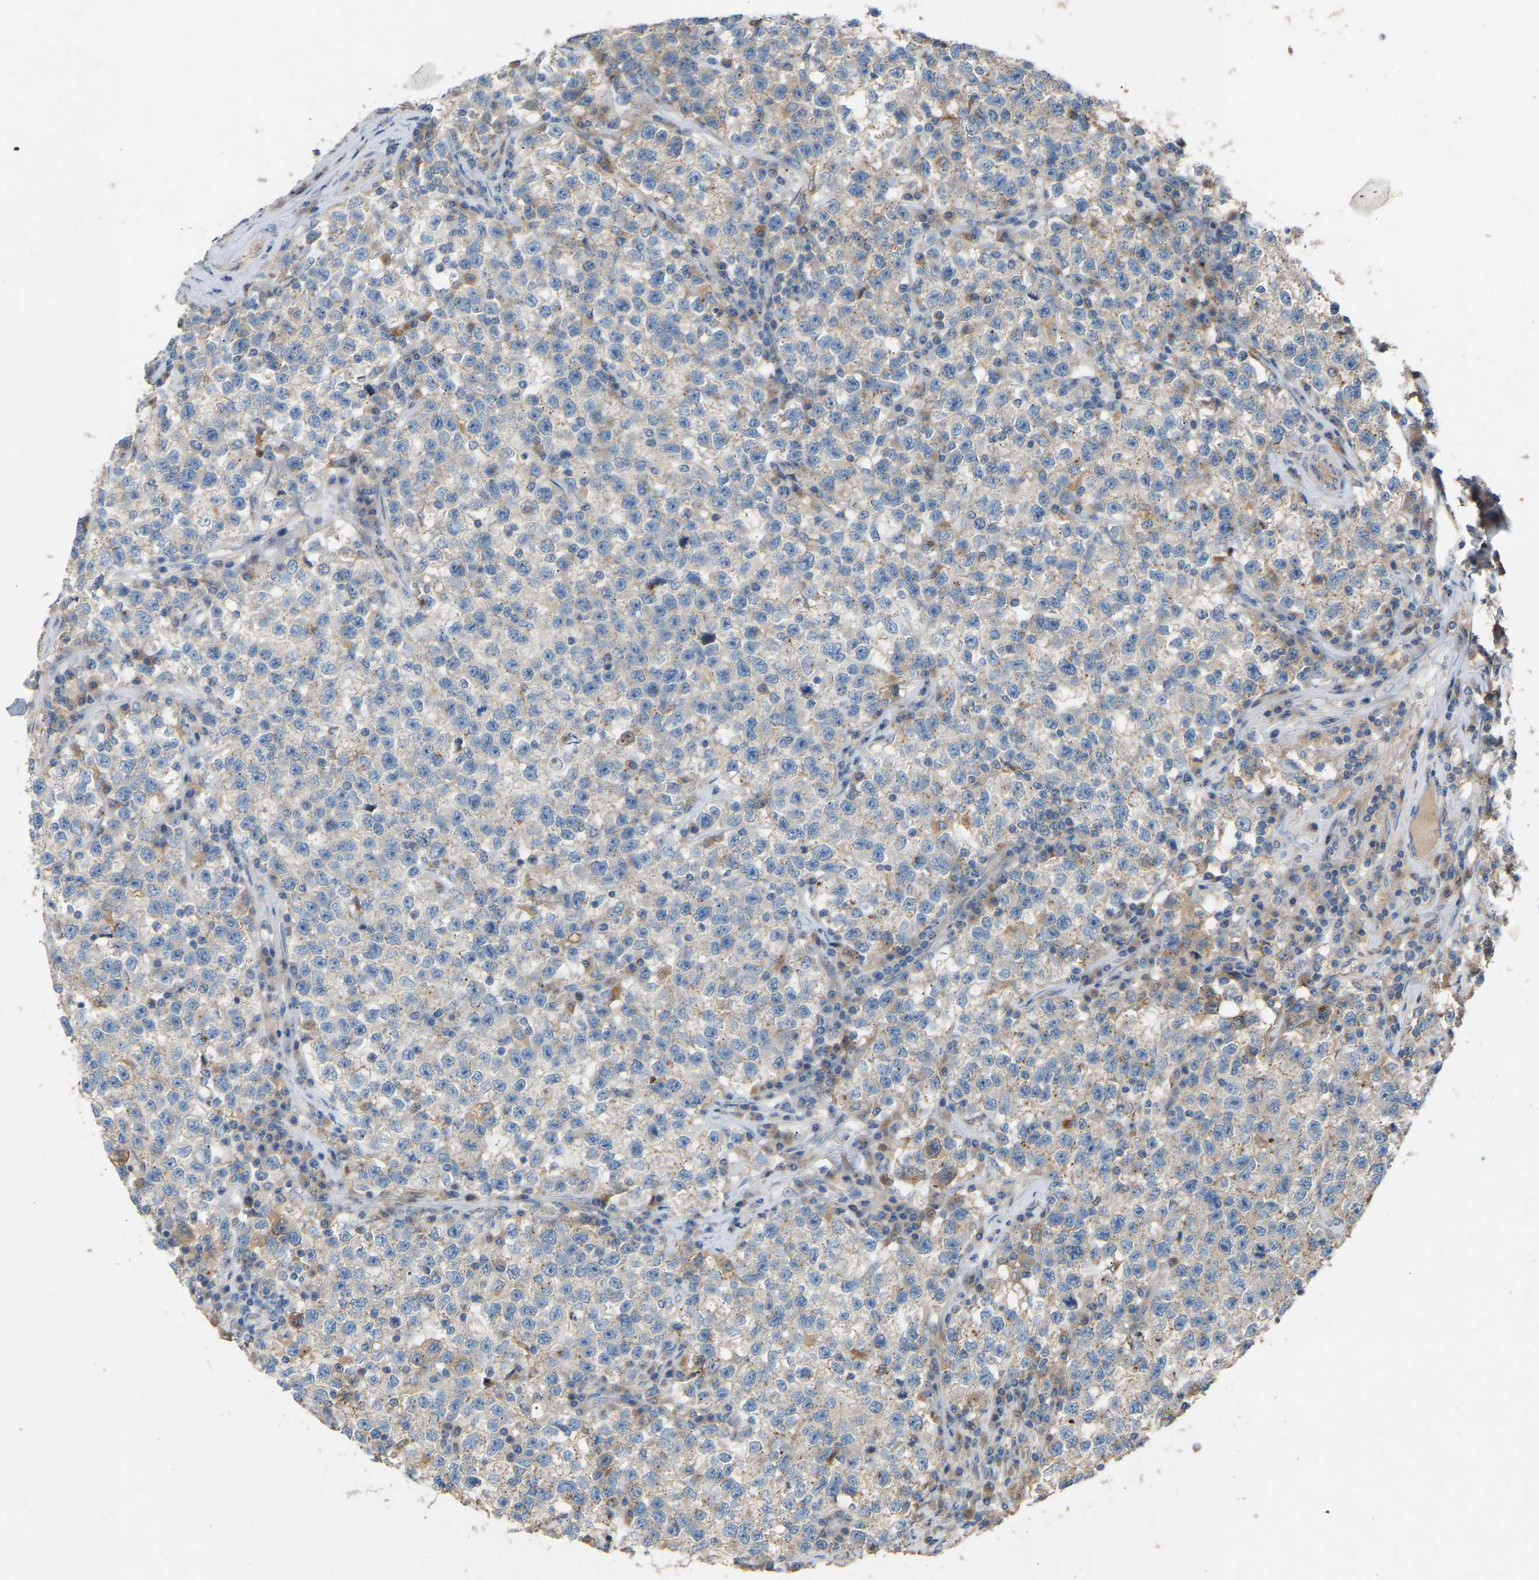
{"staining": {"intensity": "negative", "quantity": "none", "location": "none"}, "tissue": "testis cancer", "cell_type": "Tumor cells", "image_type": "cancer", "snomed": [{"axis": "morphology", "description": "Seminoma, NOS"}, {"axis": "topography", "description": "Testis"}], "caption": "A high-resolution micrograph shows immunohistochemistry staining of seminoma (testis), which displays no significant expression in tumor cells.", "gene": "RGP1", "patient": {"sex": "male", "age": 22}}